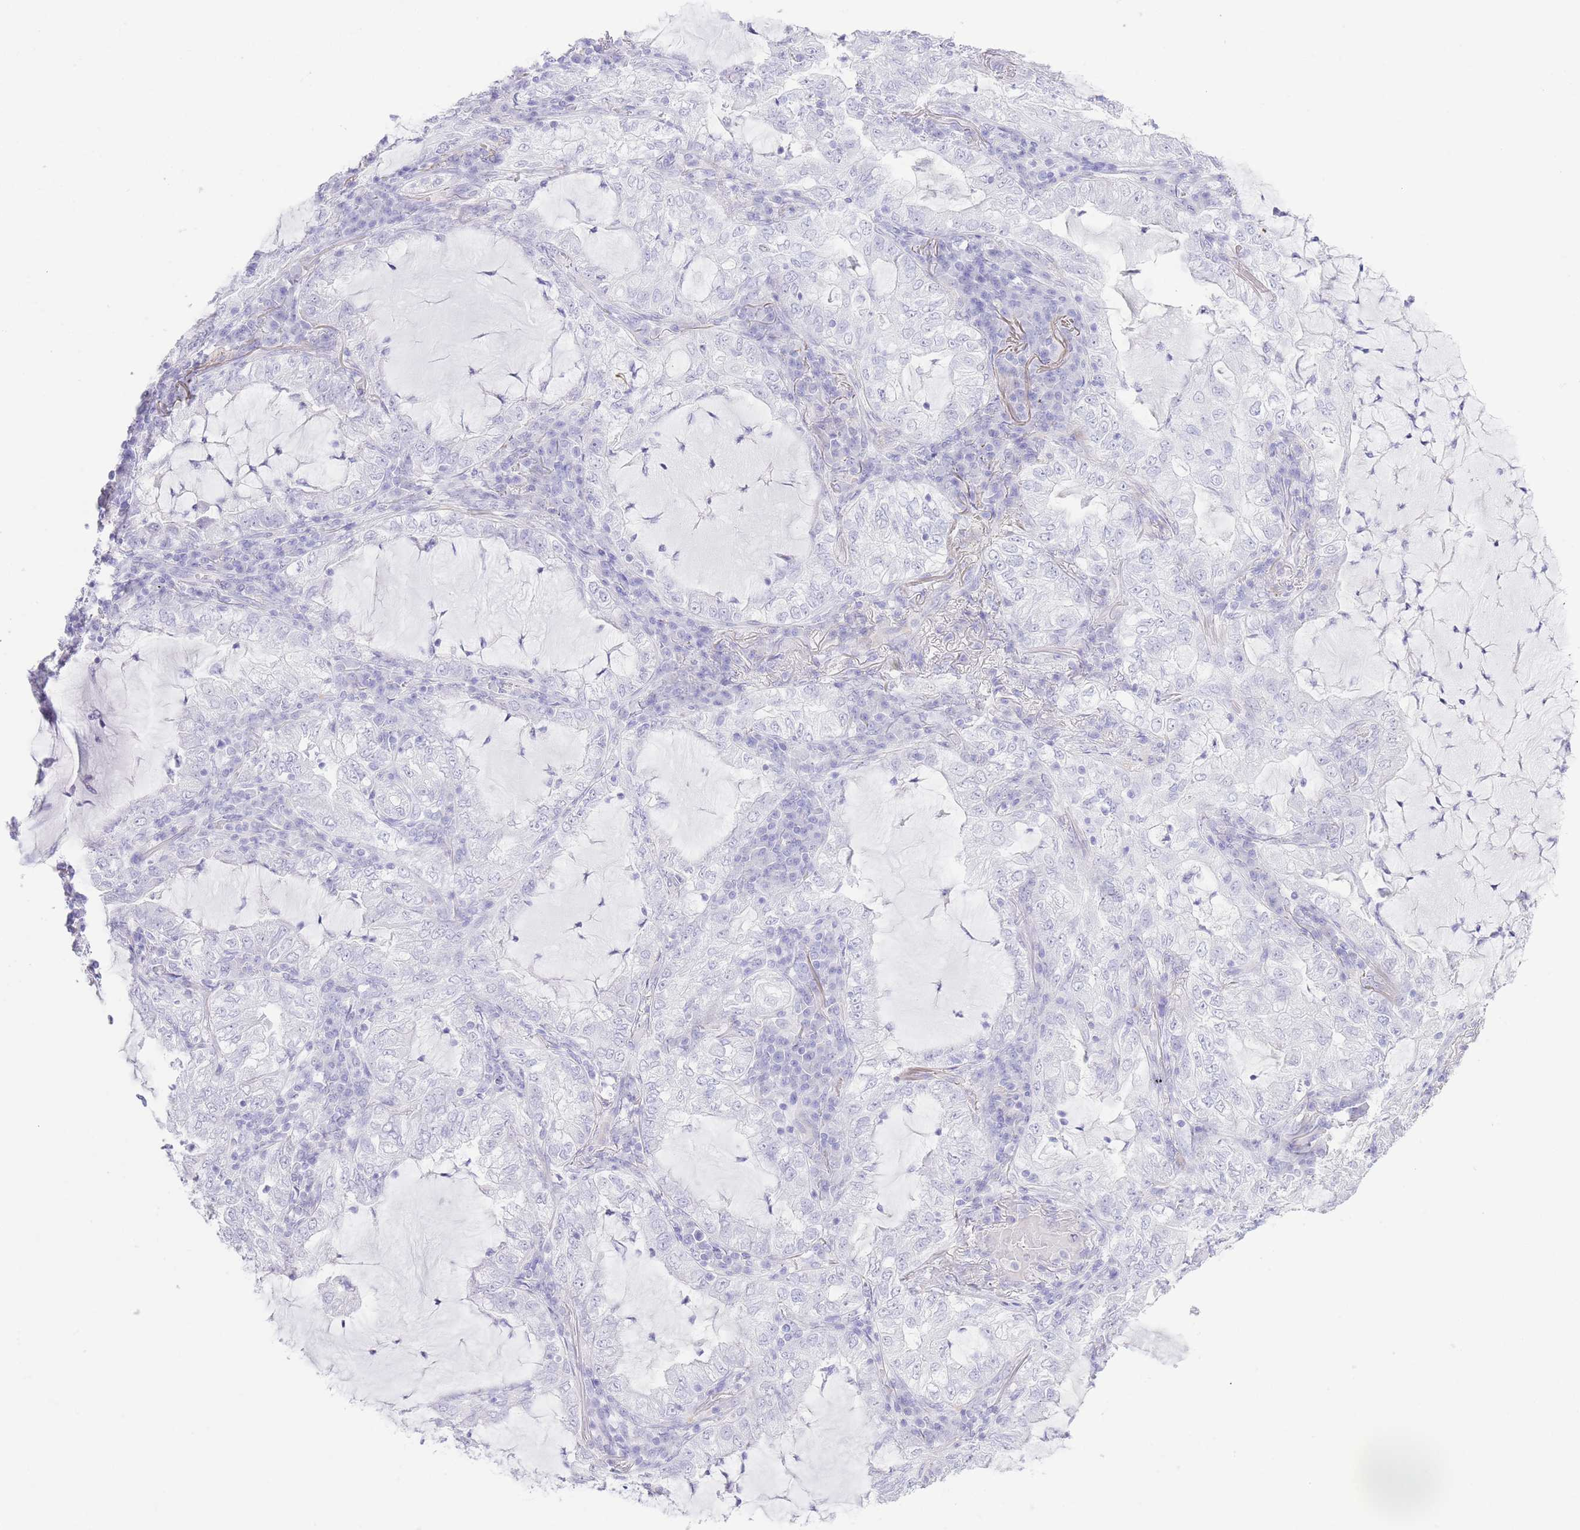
{"staining": {"intensity": "negative", "quantity": "none", "location": "none"}, "tissue": "lung cancer", "cell_type": "Tumor cells", "image_type": "cancer", "snomed": [{"axis": "morphology", "description": "Adenocarcinoma, NOS"}, {"axis": "topography", "description": "Lung"}], "caption": "High power microscopy histopathology image of an immunohistochemistry micrograph of adenocarcinoma (lung), revealing no significant positivity in tumor cells. The staining is performed using DAB (3,3'-diaminobenzidine) brown chromogen with nuclei counter-stained in using hematoxylin.", "gene": "PKLR", "patient": {"sex": "female", "age": 73}}